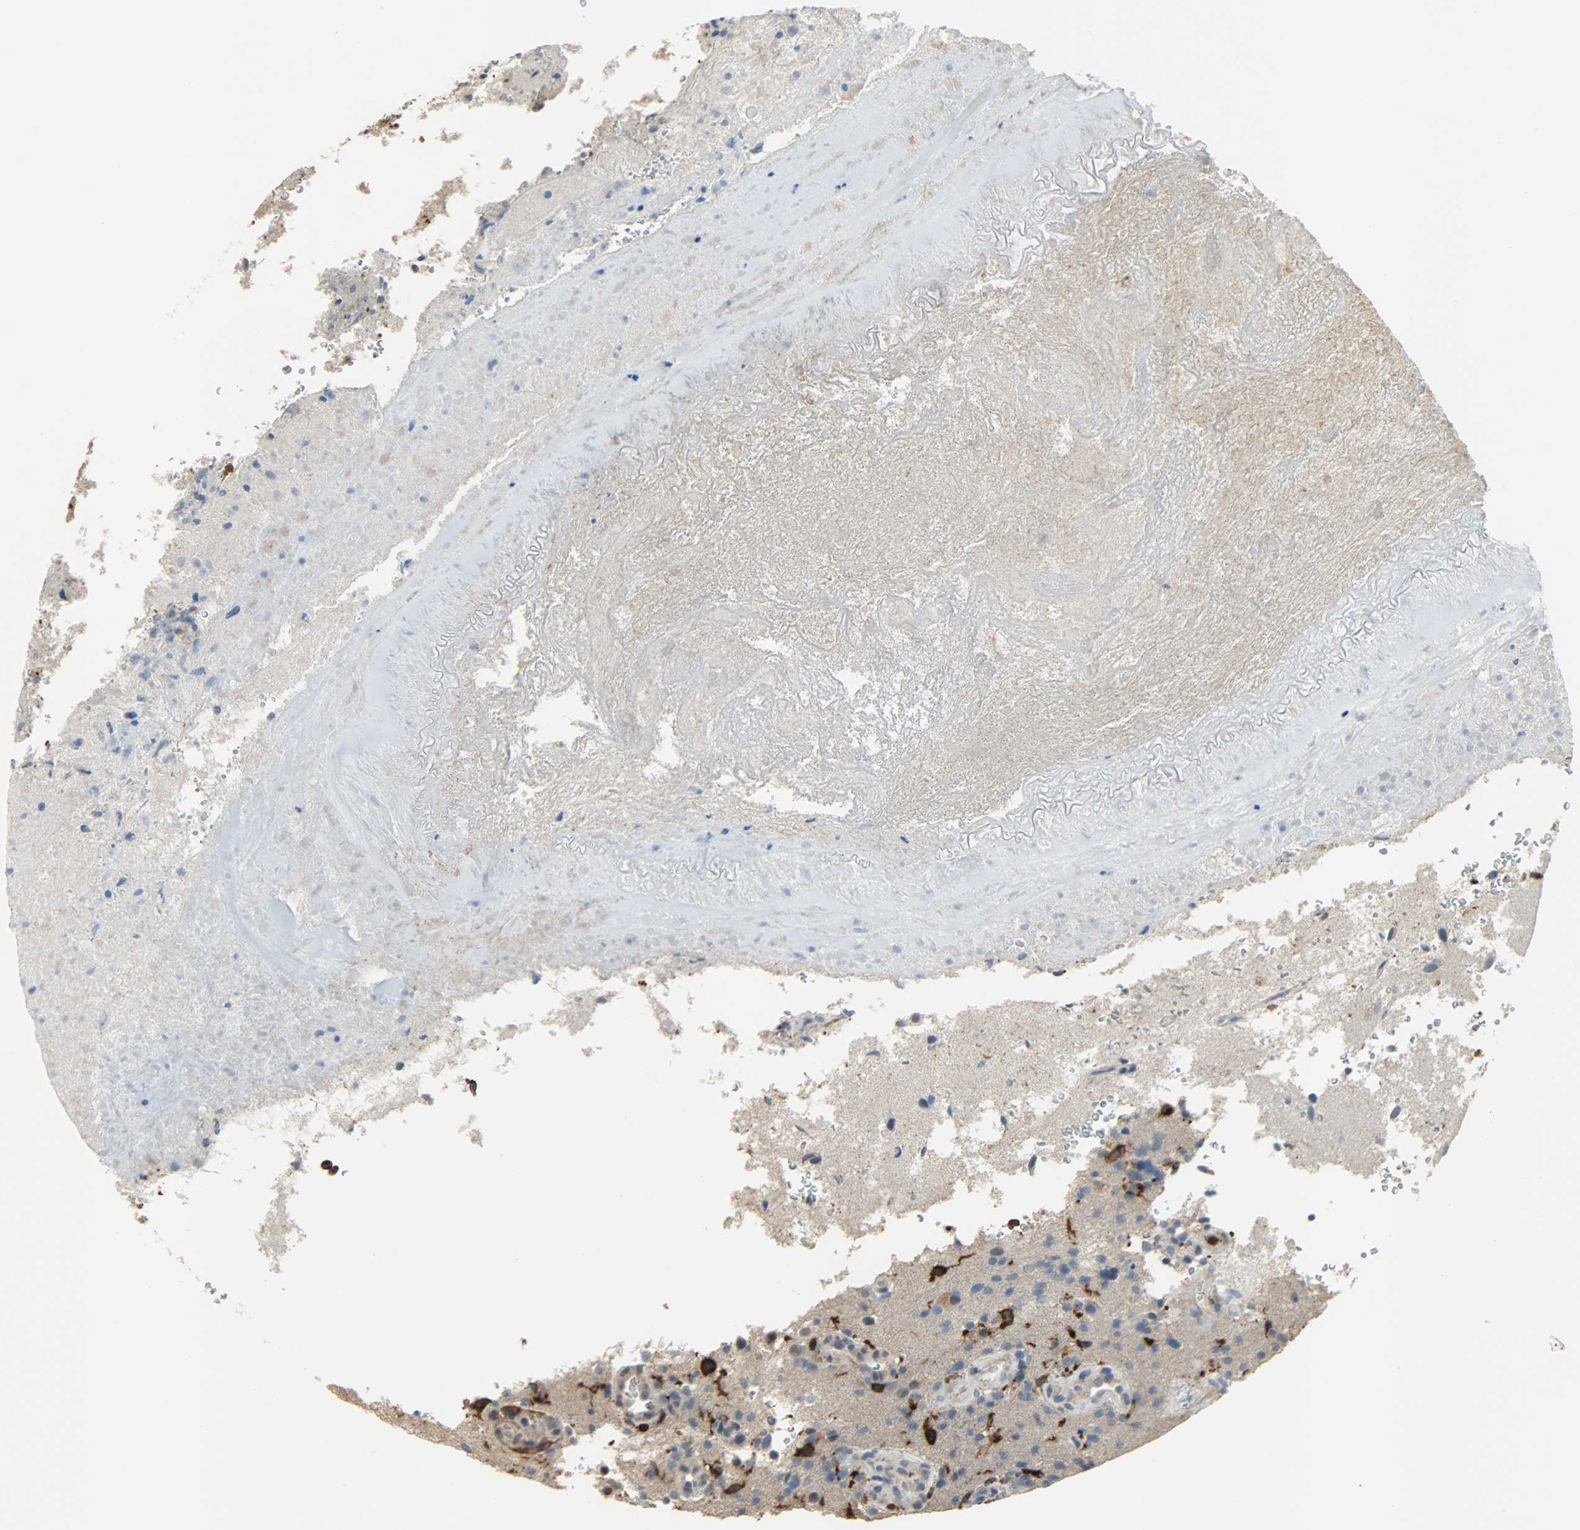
{"staining": {"intensity": "negative", "quantity": "none", "location": "none"}, "tissue": "glioma", "cell_type": "Tumor cells", "image_type": "cancer", "snomed": [{"axis": "morphology", "description": "Normal tissue, NOS"}, {"axis": "morphology", "description": "Glioma, malignant, High grade"}, {"axis": "topography", "description": "Cerebral cortex"}], "caption": "Immunohistochemistry (IHC) photomicrograph of neoplastic tissue: malignant glioma (high-grade) stained with DAB demonstrates no significant protein expression in tumor cells.", "gene": "SKAP2", "patient": {"sex": "male", "age": 75}}